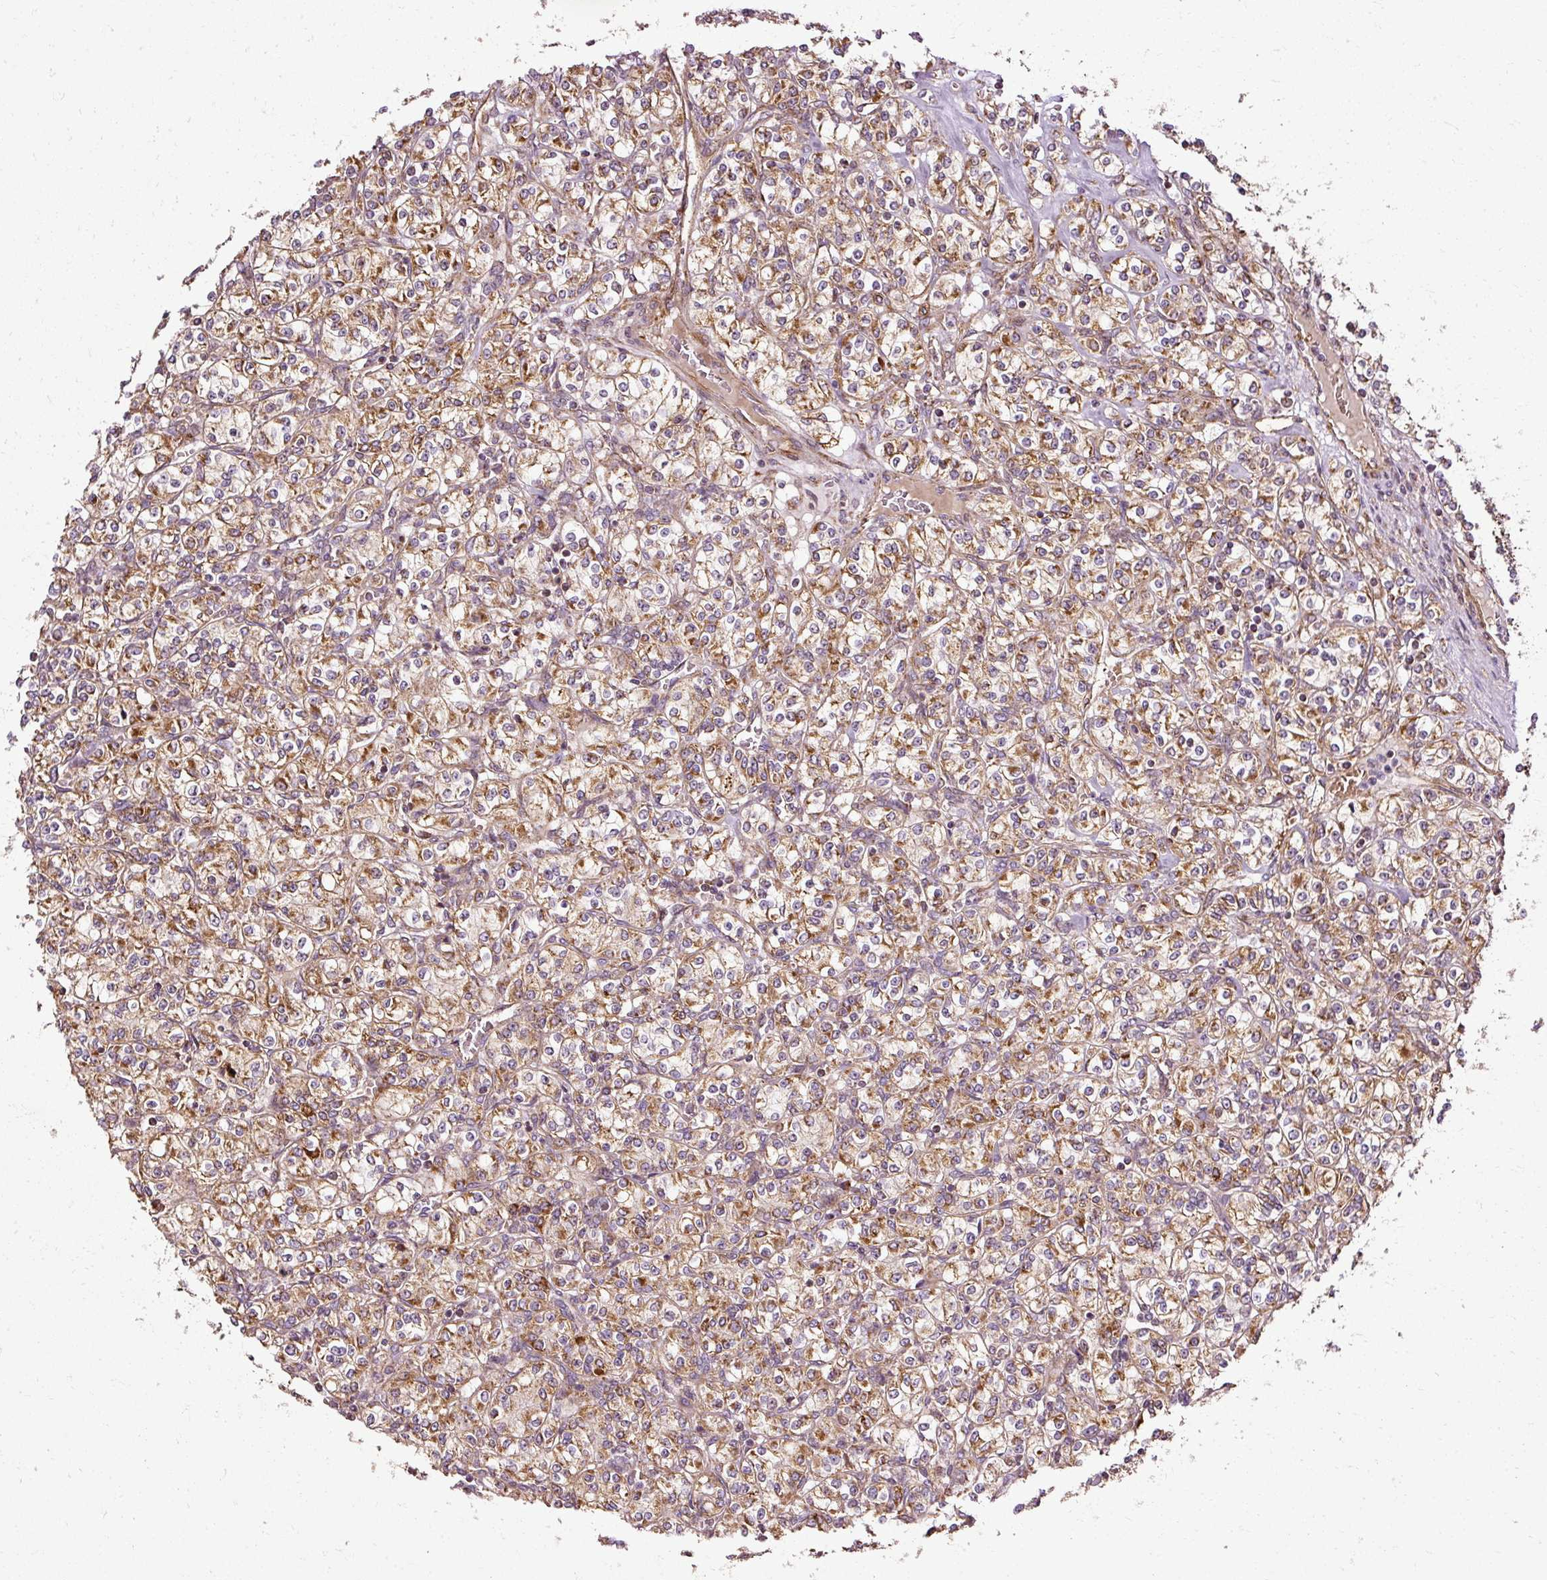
{"staining": {"intensity": "moderate", "quantity": ">75%", "location": "cytoplasmic/membranous"}, "tissue": "renal cancer", "cell_type": "Tumor cells", "image_type": "cancer", "snomed": [{"axis": "morphology", "description": "Adenocarcinoma, NOS"}, {"axis": "topography", "description": "Kidney"}], "caption": "A brown stain shows moderate cytoplasmic/membranous staining of a protein in human adenocarcinoma (renal) tumor cells.", "gene": "ISCU", "patient": {"sex": "male", "age": 77}}